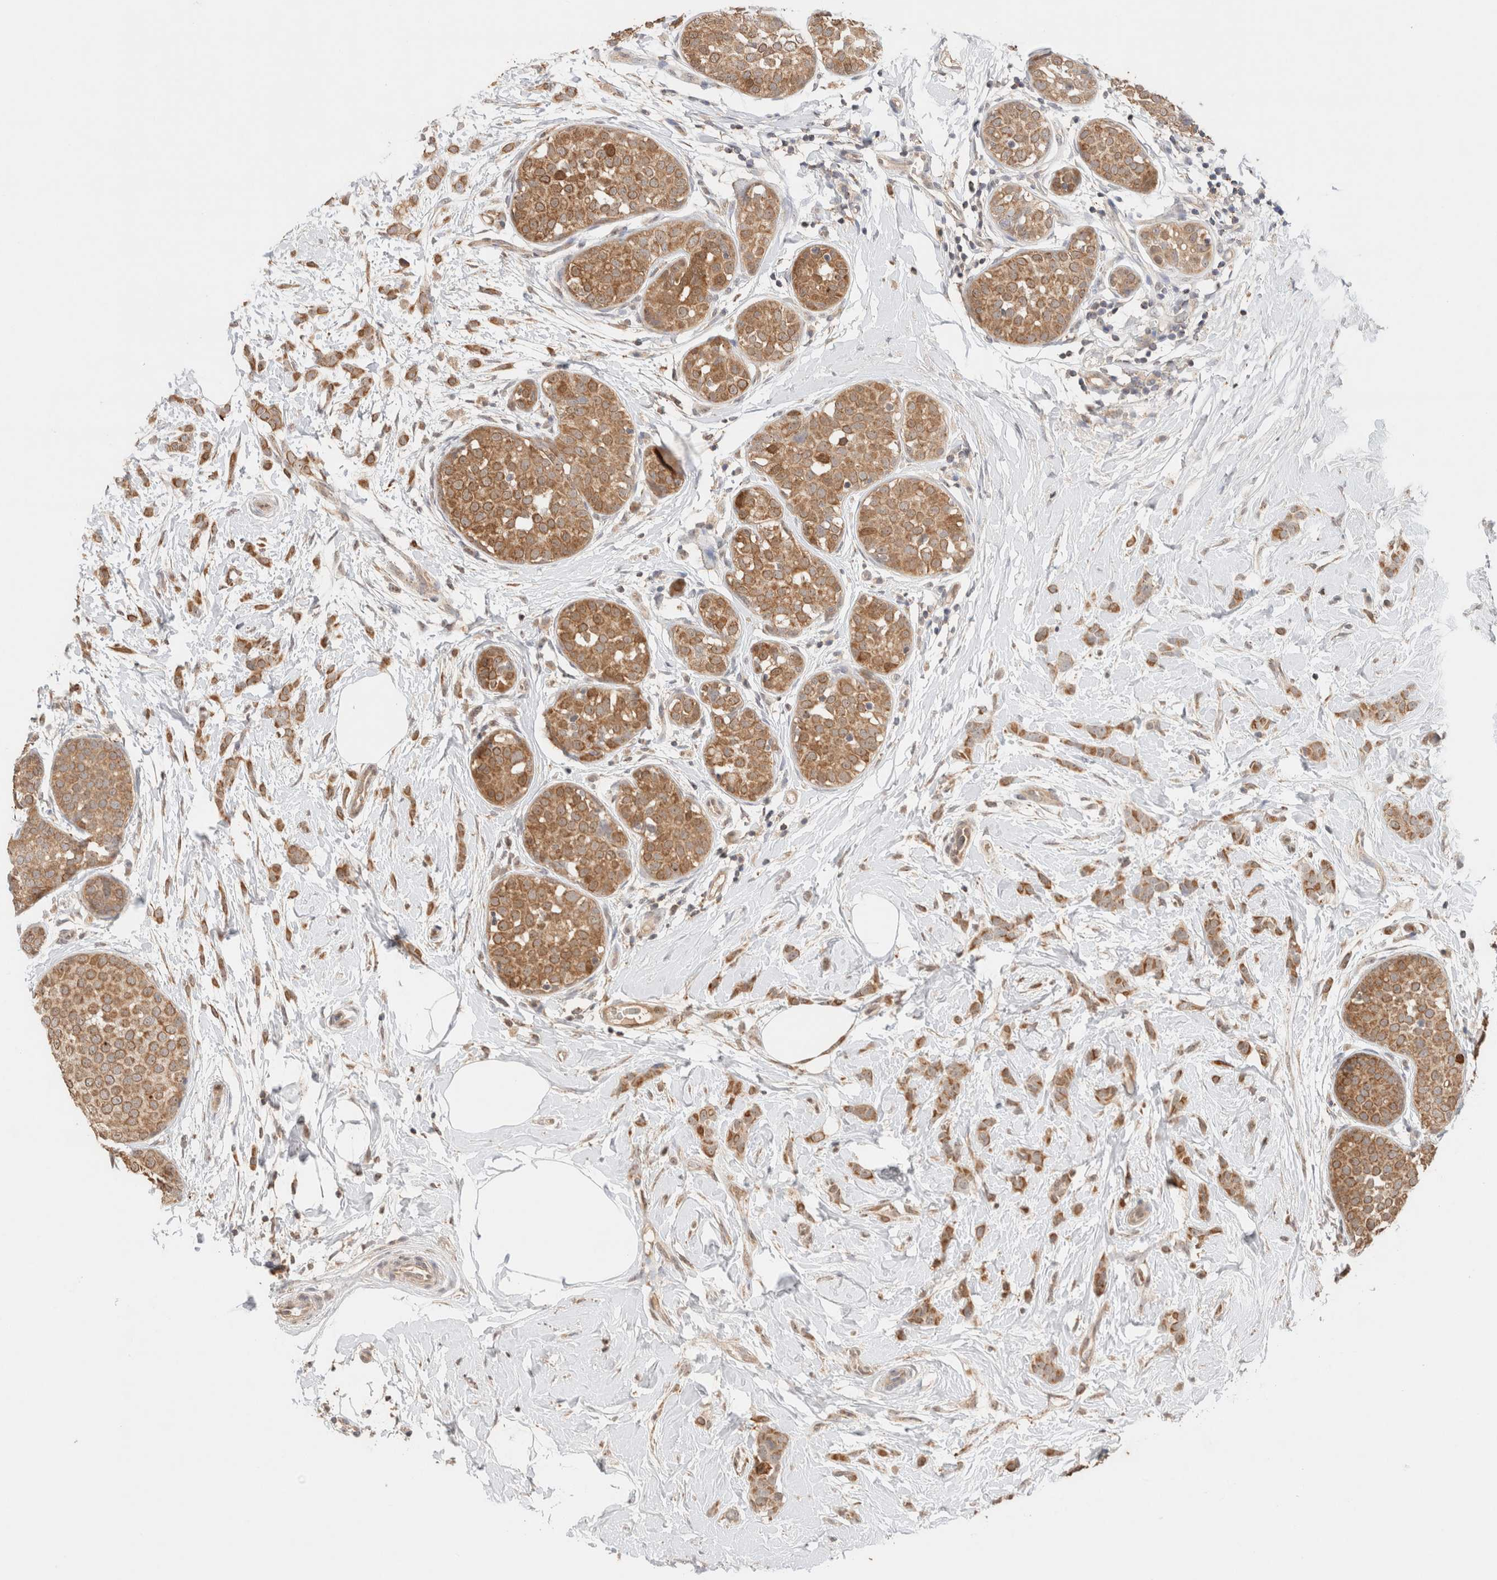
{"staining": {"intensity": "moderate", "quantity": ">75%", "location": "cytoplasmic/membranous"}, "tissue": "breast cancer", "cell_type": "Tumor cells", "image_type": "cancer", "snomed": [{"axis": "morphology", "description": "Lobular carcinoma, in situ"}, {"axis": "morphology", "description": "Lobular carcinoma"}, {"axis": "topography", "description": "Breast"}], "caption": "Breast lobular carcinoma in situ stained for a protein displays moderate cytoplasmic/membranous positivity in tumor cells.", "gene": "CA13", "patient": {"sex": "female", "age": 41}}